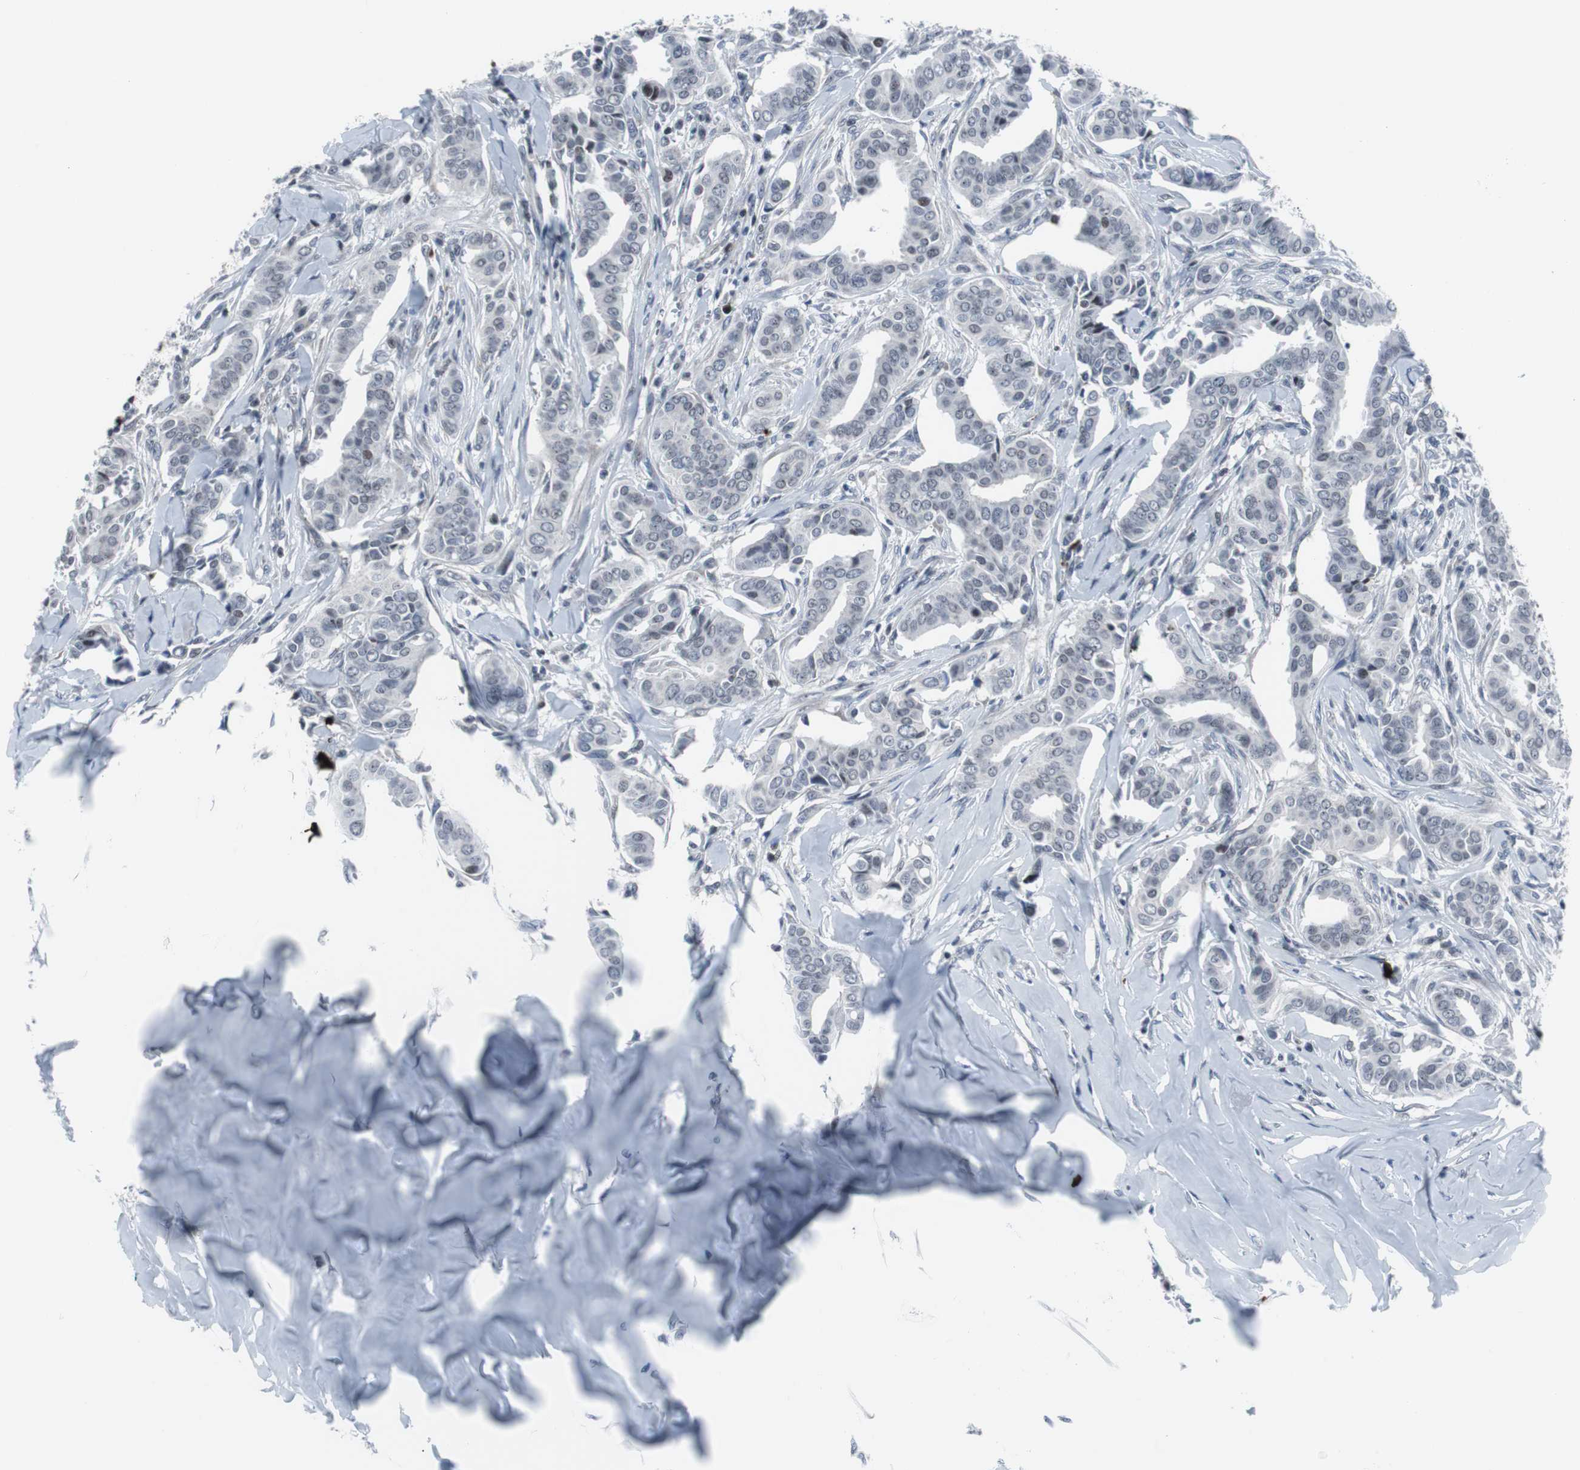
{"staining": {"intensity": "negative", "quantity": "none", "location": "none"}, "tissue": "head and neck cancer", "cell_type": "Tumor cells", "image_type": "cancer", "snomed": [{"axis": "morphology", "description": "Adenocarcinoma, NOS"}, {"axis": "topography", "description": "Salivary gland"}, {"axis": "topography", "description": "Head-Neck"}], "caption": "High power microscopy histopathology image of an IHC histopathology image of head and neck cancer (adenocarcinoma), revealing no significant expression in tumor cells. (Brightfield microscopy of DAB (3,3'-diaminobenzidine) immunohistochemistry at high magnification).", "gene": "DOK1", "patient": {"sex": "female", "age": 59}}